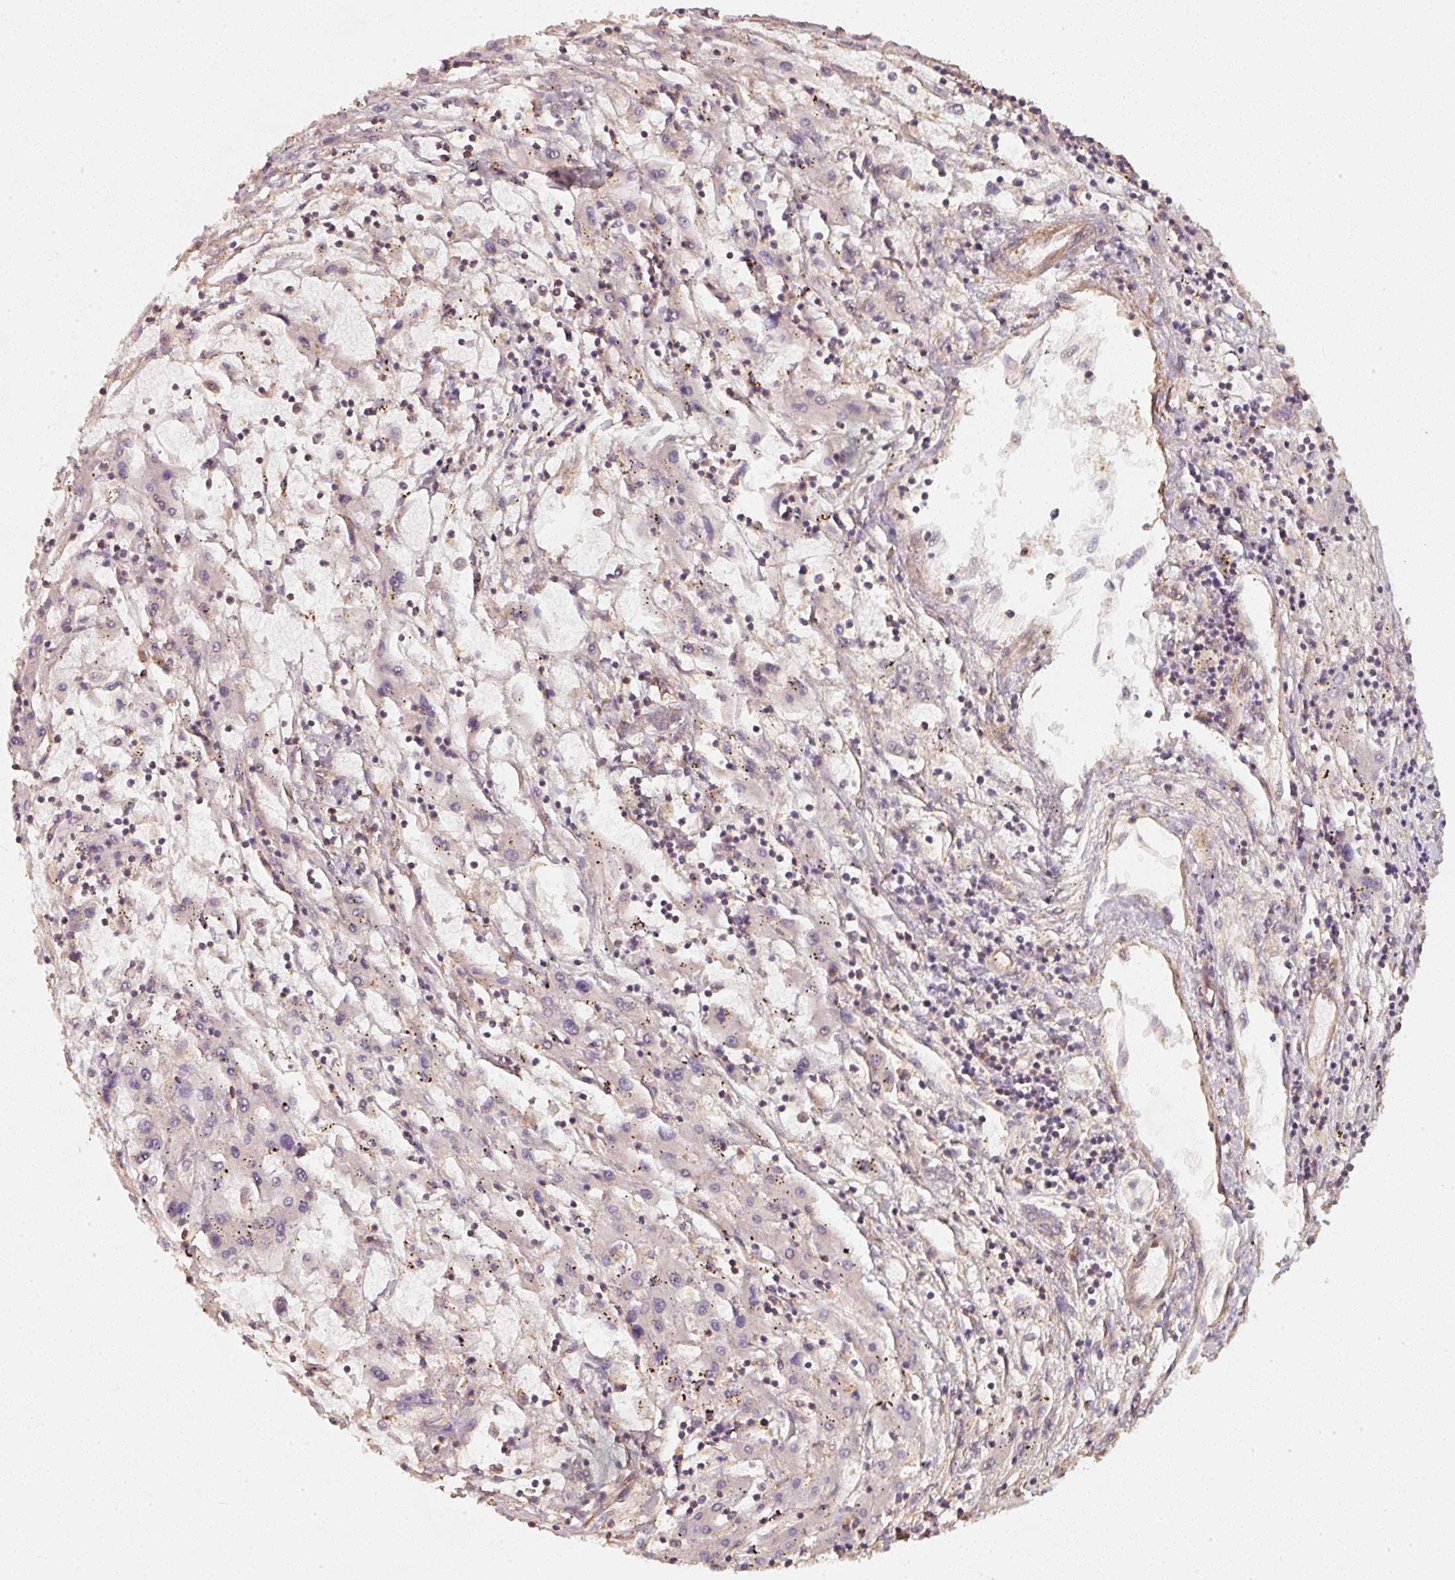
{"staining": {"intensity": "negative", "quantity": "none", "location": "none"}, "tissue": "liver cancer", "cell_type": "Tumor cells", "image_type": "cancer", "snomed": [{"axis": "morphology", "description": "Carcinoma, Hepatocellular, NOS"}, {"axis": "topography", "description": "Liver"}], "caption": "This is an IHC histopathology image of human liver cancer. There is no staining in tumor cells.", "gene": "CEP95", "patient": {"sex": "male", "age": 72}}